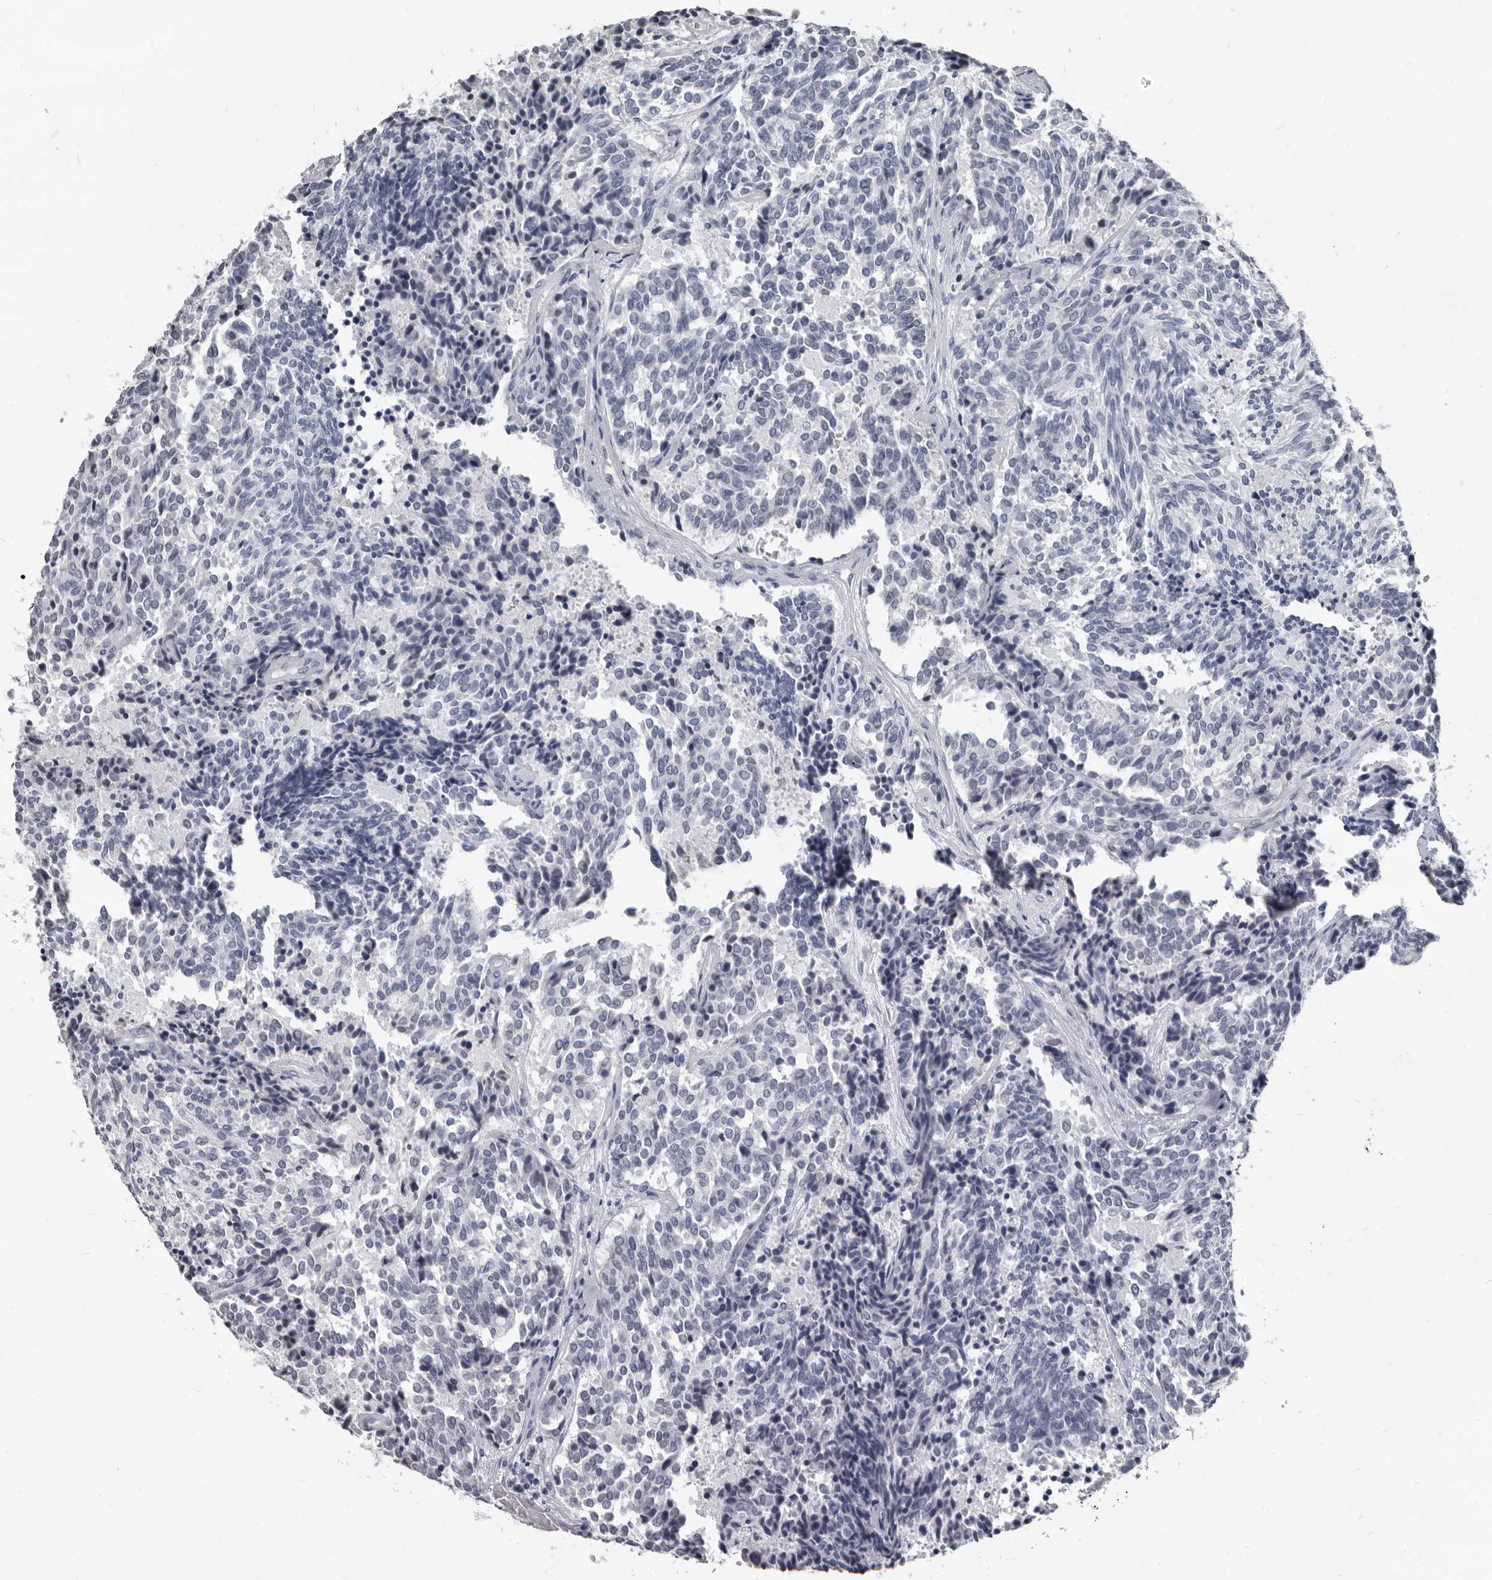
{"staining": {"intensity": "negative", "quantity": "none", "location": "none"}, "tissue": "carcinoid", "cell_type": "Tumor cells", "image_type": "cancer", "snomed": [{"axis": "morphology", "description": "Carcinoid, malignant, NOS"}, {"axis": "topography", "description": "Pancreas"}], "caption": "Tumor cells show no significant expression in carcinoid.", "gene": "GREB1", "patient": {"sex": "female", "age": 54}}